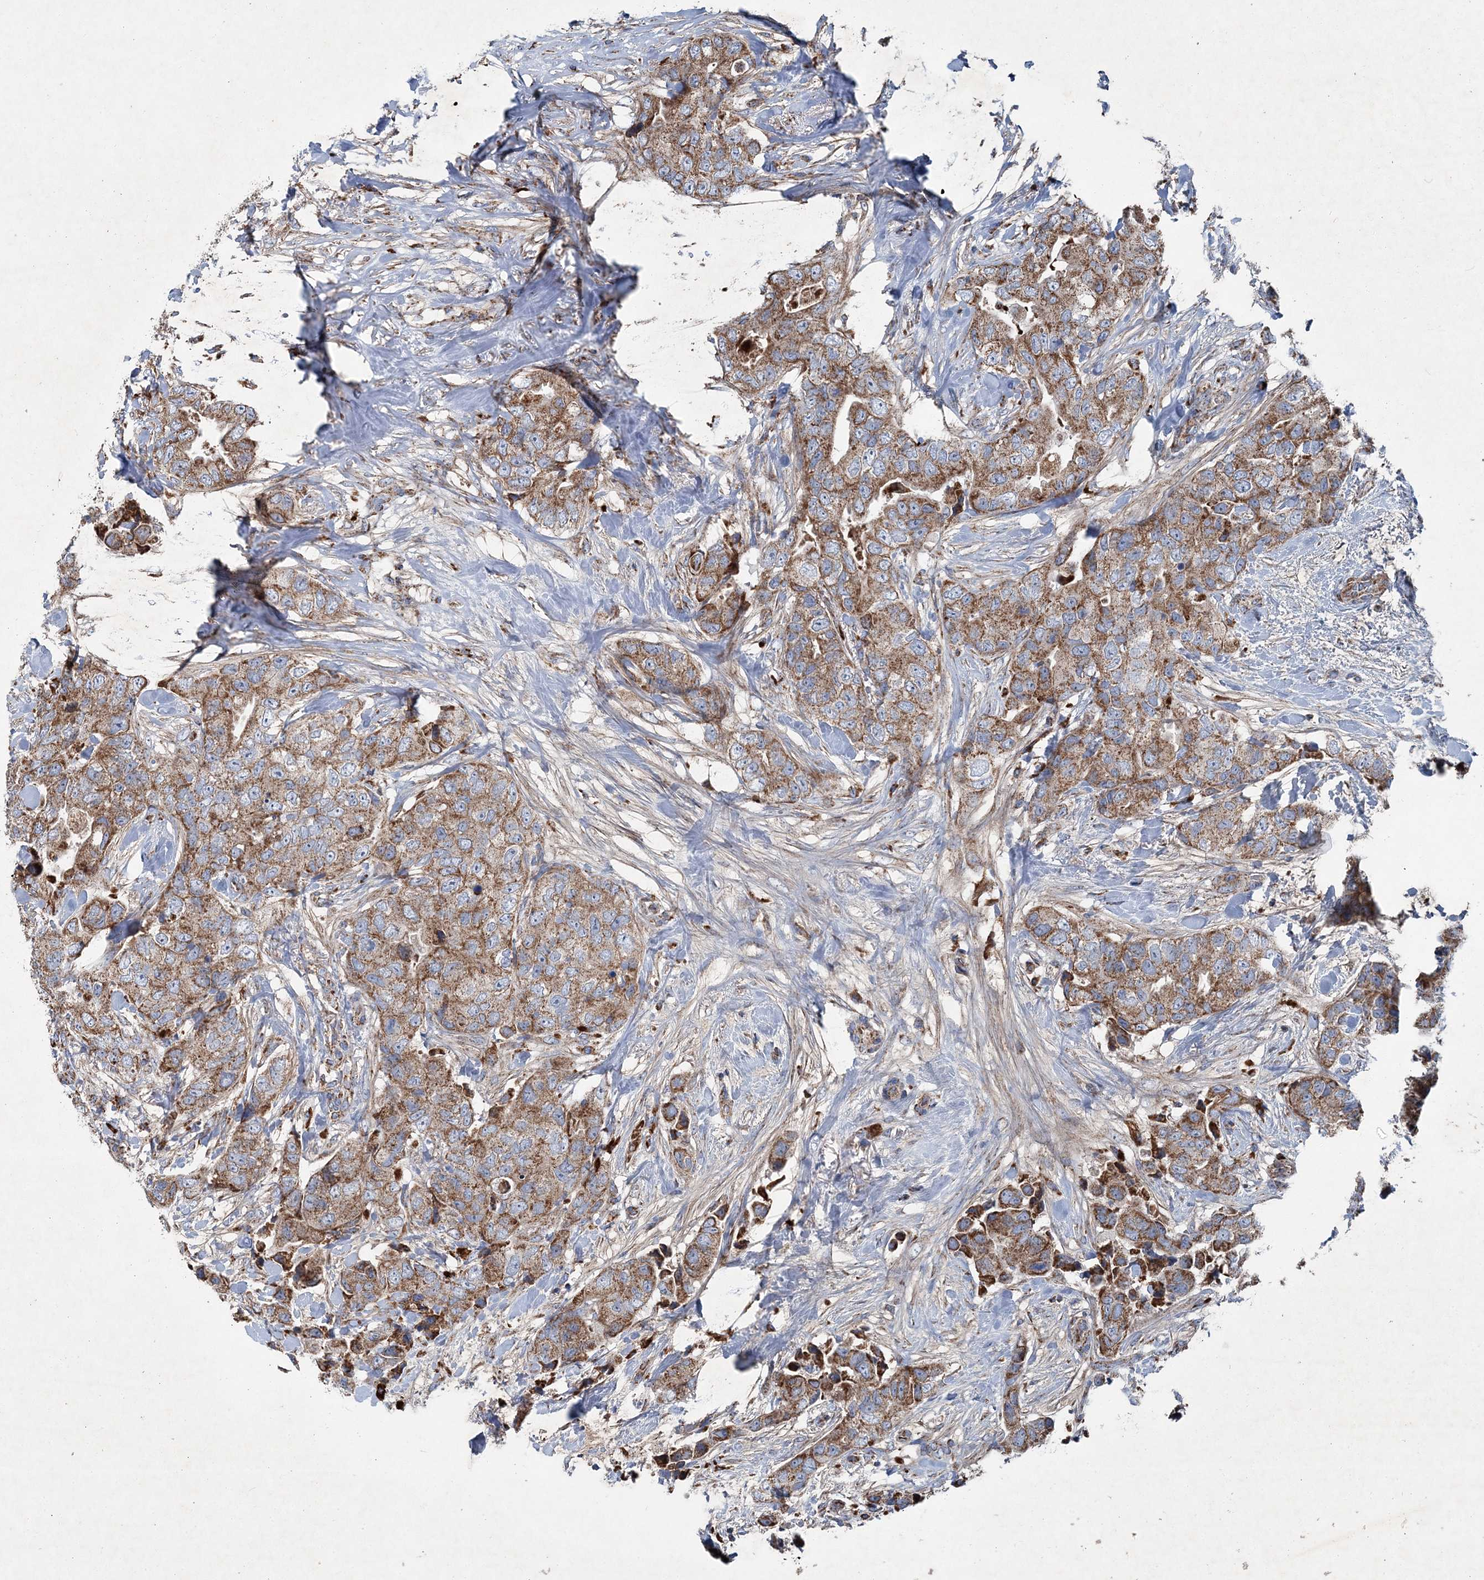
{"staining": {"intensity": "moderate", "quantity": ">75%", "location": "cytoplasmic/membranous"}, "tissue": "breast cancer", "cell_type": "Tumor cells", "image_type": "cancer", "snomed": [{"axis": "morphology", "description": "Duct carcinoma"}, {"axis": "topography", "description": "Breast"}], "caption": "Immunohistochemical staining of infiltrating ductal carcinoma (breast) displays medium levels of moderate cytoplasmic/membranous protein staining in about >75% of tumor cells.", "gene": "SPAG16", "patient": {"sex": "female", "age": 62}}